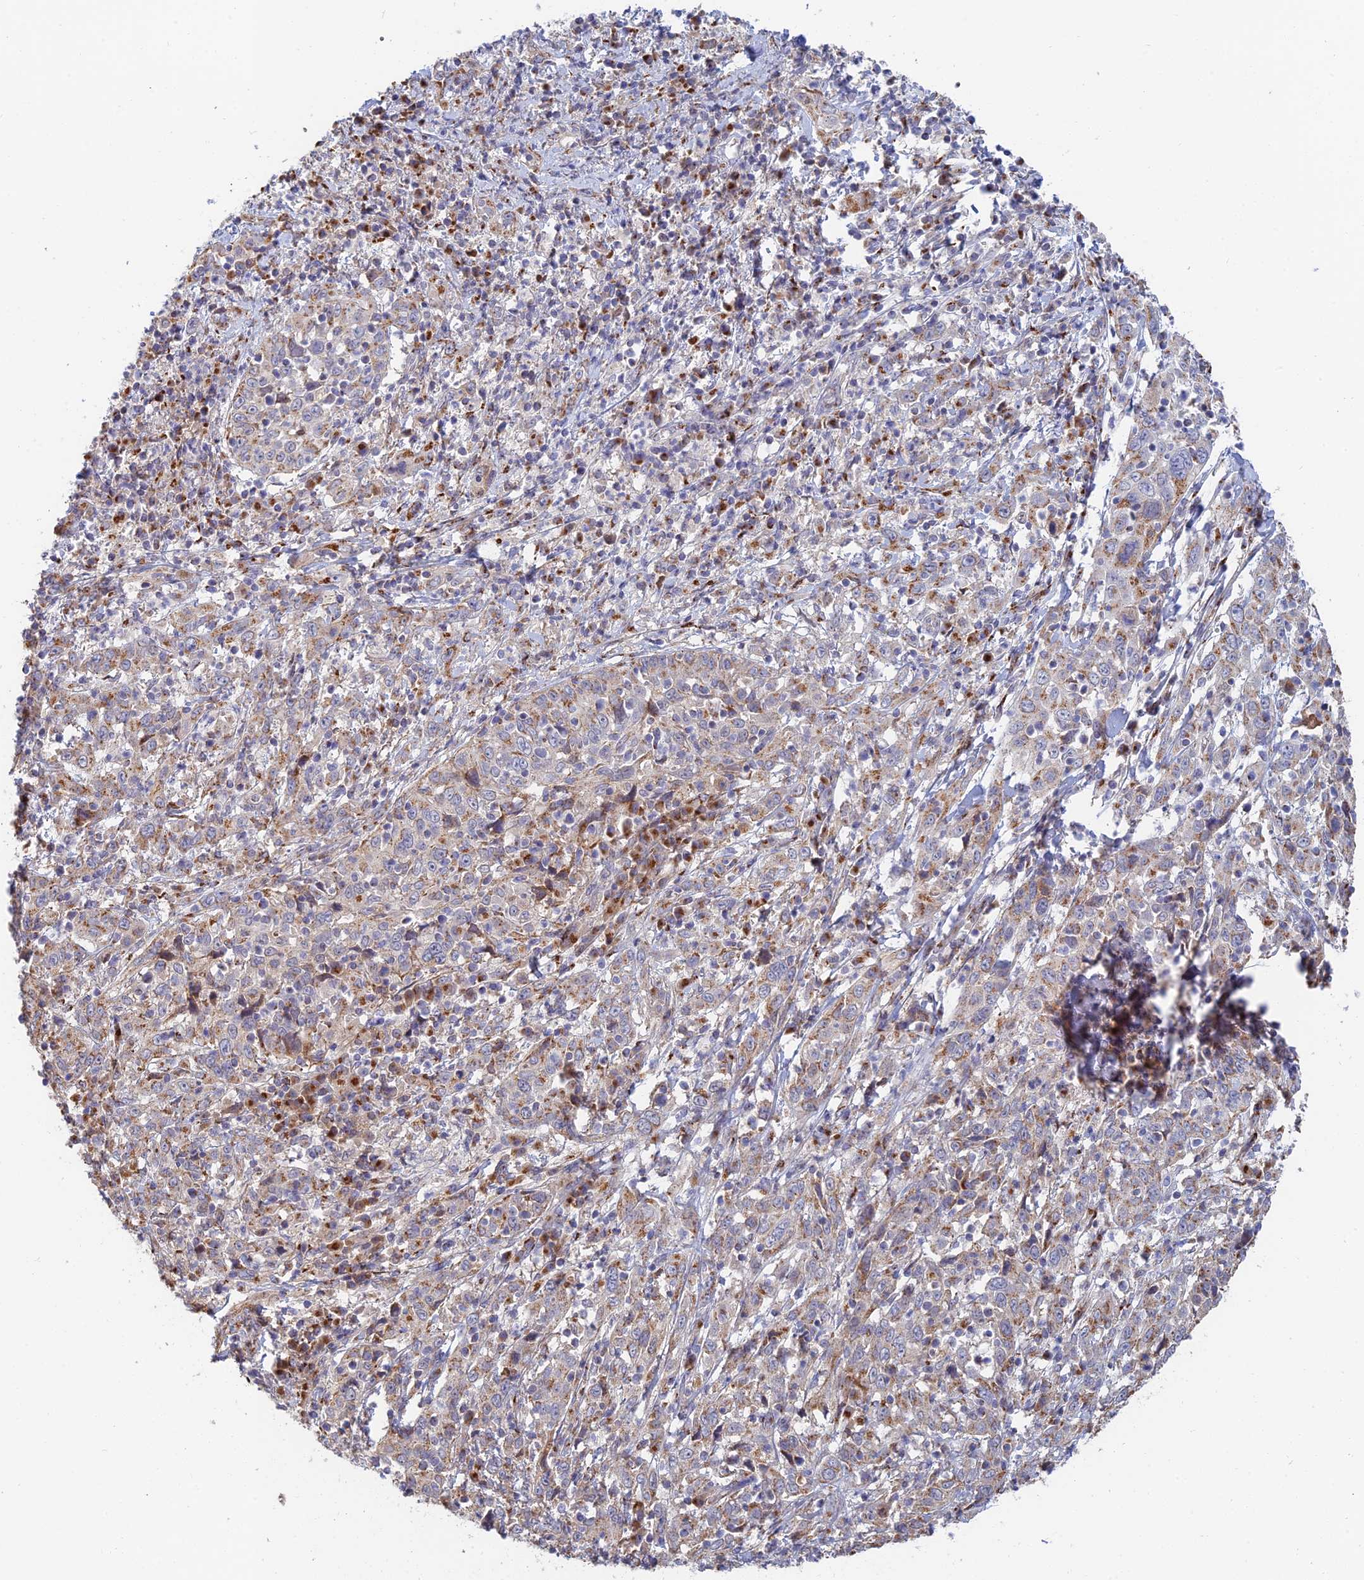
{"staining": {"intensity": "moderate", "quantity": "<25%", "location": "cytoplasmic/membranous"}, "tissue": "cervical cancer", "cell_type": "Tumor cells", "image_type": "cancer", "snomed": [{"axis": "morphology", "description": "Squamous cell carcinoma, NOS"}, {"axis": "topography", "description": "Cervix"}], "caption": "Brown immunohistochemical staining in human cervical cancer displays moderate cytoplasmic/membranous staining in about <25% of tumor cells. The staining is performed using DAB (3,3'-diaminobenzidine) brown chromogen to label protein expression. The nuclei are counter-stained blue using hematoxylin.", "gene": "HS2ST1", "patient": {"sex": "female", "age": 46}}